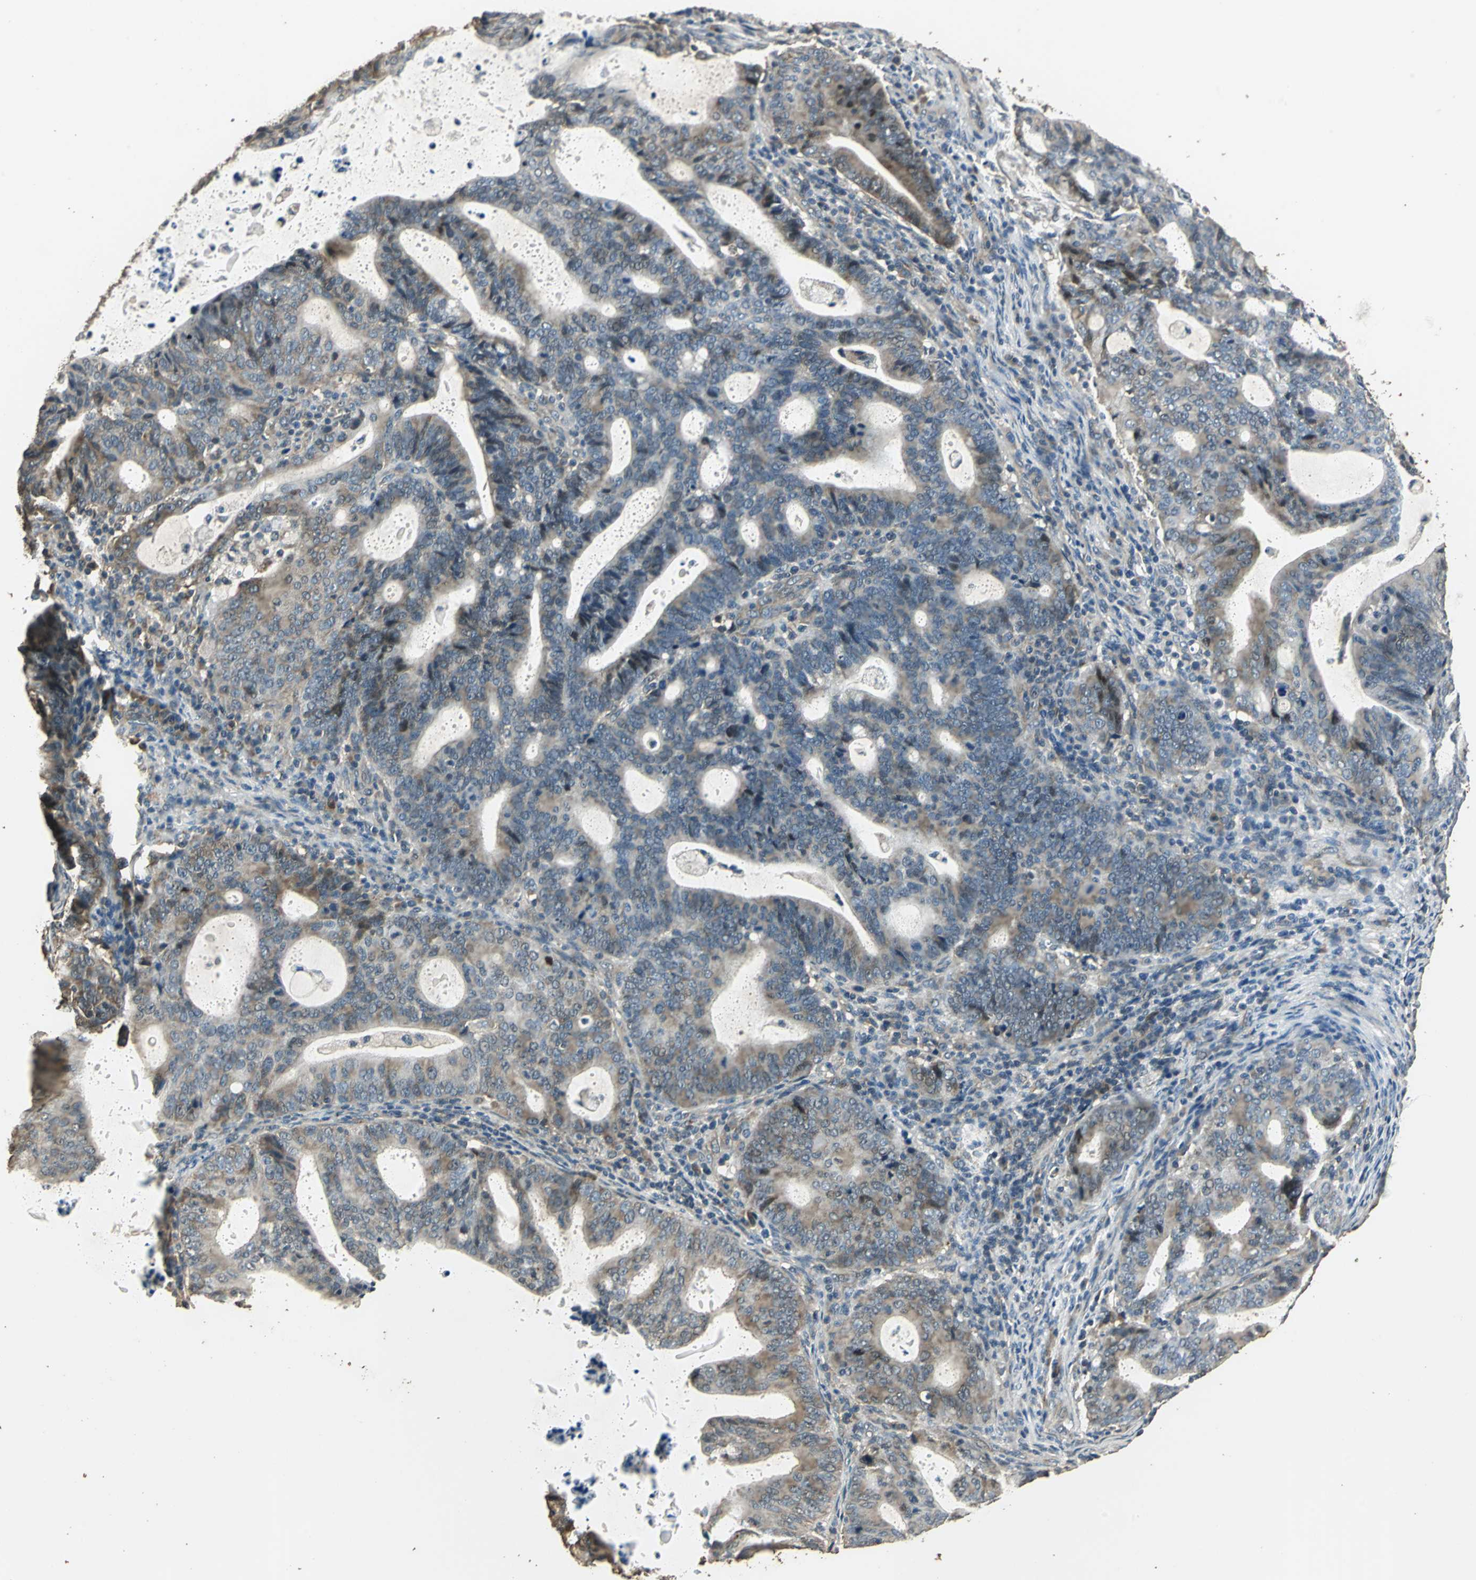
{"staining": {"intensity": "moderate", "quantity": ">75%", "location": "cytoplasmic/membranous"}, "tissue": "endometrial cancer", "cell_type": "Tumor cells", "image_type": "cancer", "snomed": [{"axis": "morphology", "description": "Adenocarcinoma, NOS"}, {"axis": "topography", "description": "Uterus"}], "caption": "Immunohistochemical staining of endometrial cancer (adenocarcinoma) displays moderate cytoplasmic/membranous protein expression in about >75% of tumor cells.", "gene": "TMPRSS4", "patient": {"sex": "female", "age": 83}}